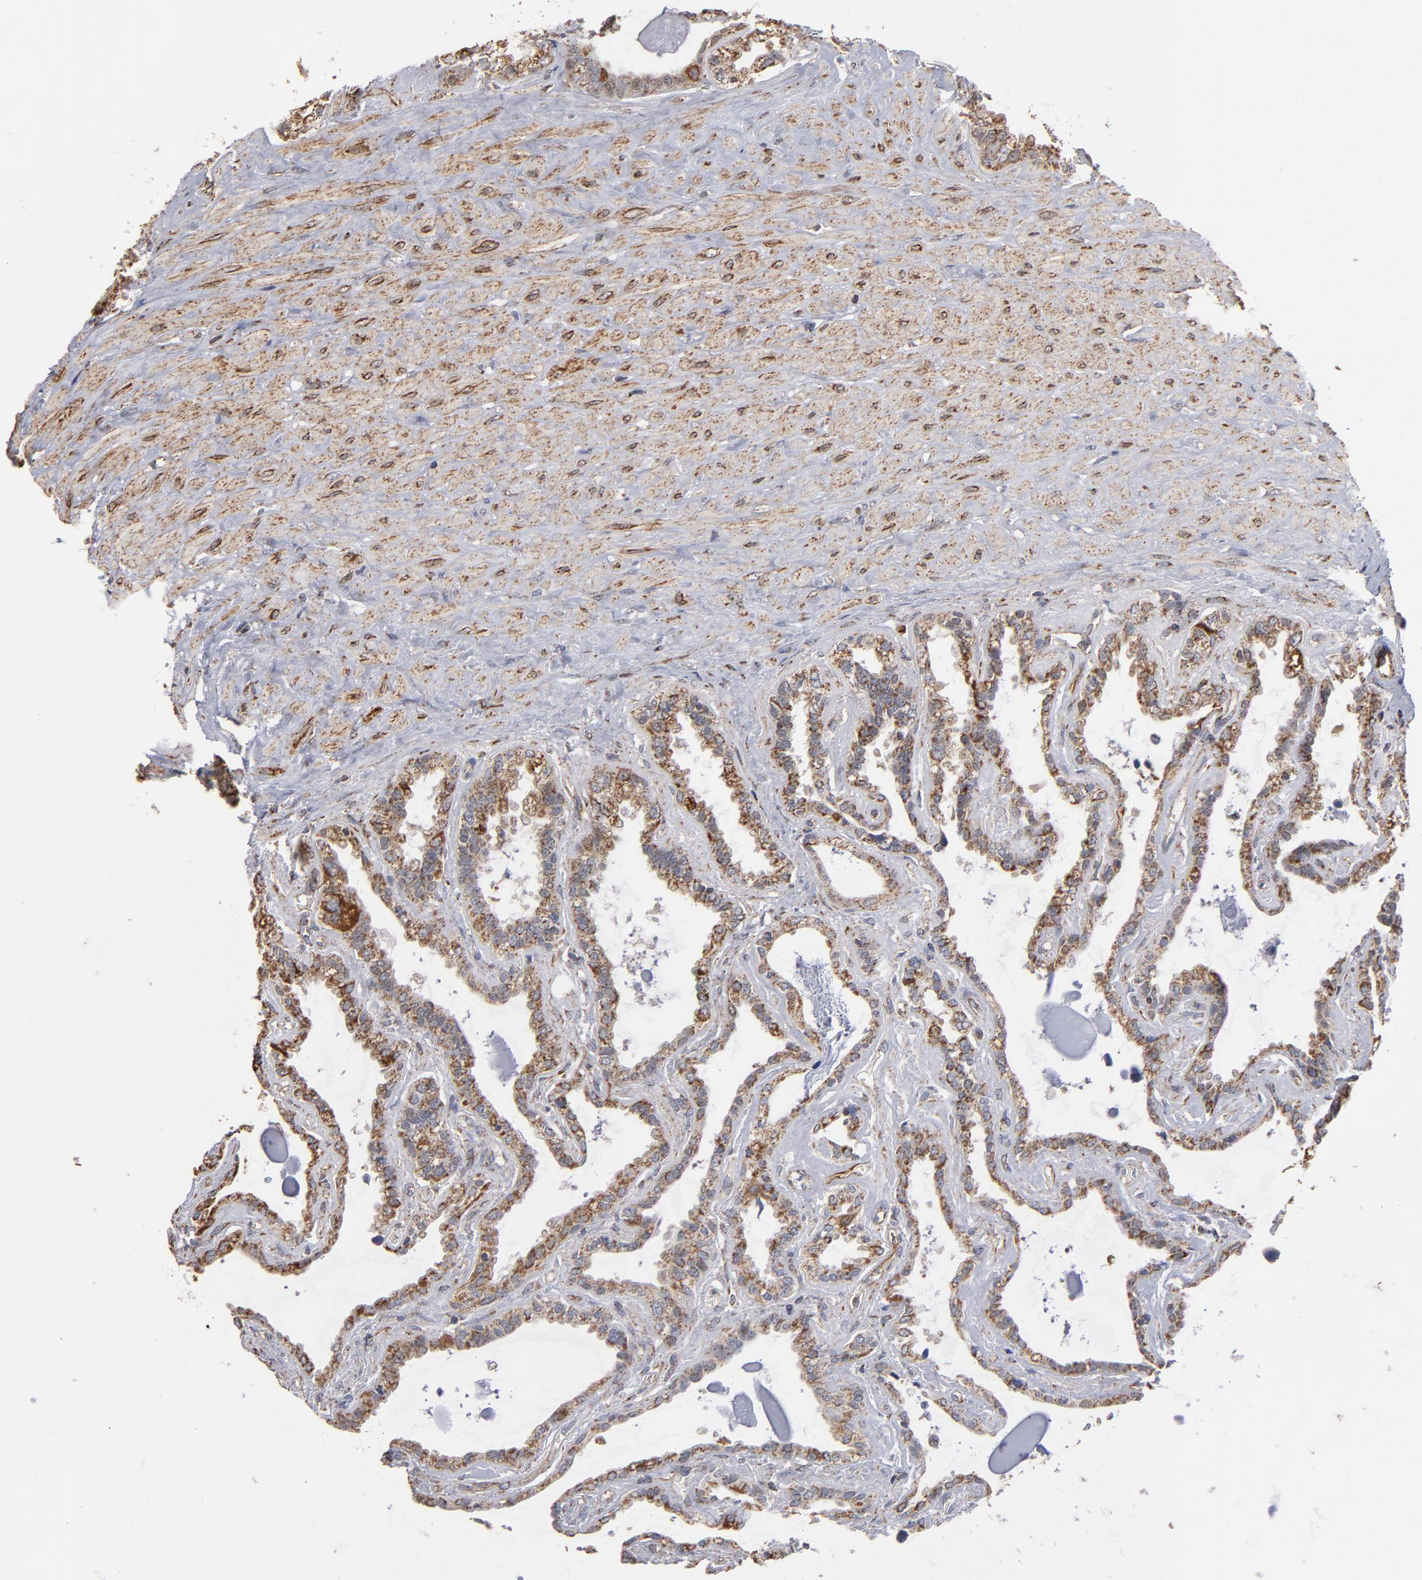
{"staining": {"intensity": "moderate", "quantity": ">75%", "location": "cytoplasmic/membranous"}, "tissue": "seminal vesicle", "cell_type": "Glandular cells", "image_type": "normal", "snomed": [{"axis": "morphology", "description": "Normal tissue, NOS"}, {"axis": "morphology", "description": "Inflammation, NOS"}, {"axis": "topography", "description": "Urinary bladder"}, {"axis": "topography", "description": "Prostate"}, {"axis": "topography", "description": "Seminal veicle"}], "caption": "Seminal vesicle stained with DAB (3,3'-diaminobenzidine) IHC exhibits medium levels of moderate cytoplasmic/membranous expression in about >75% of glandular cells.", "gene": "MIPOL1", "patient": {"sex": "male", "age": 82}}